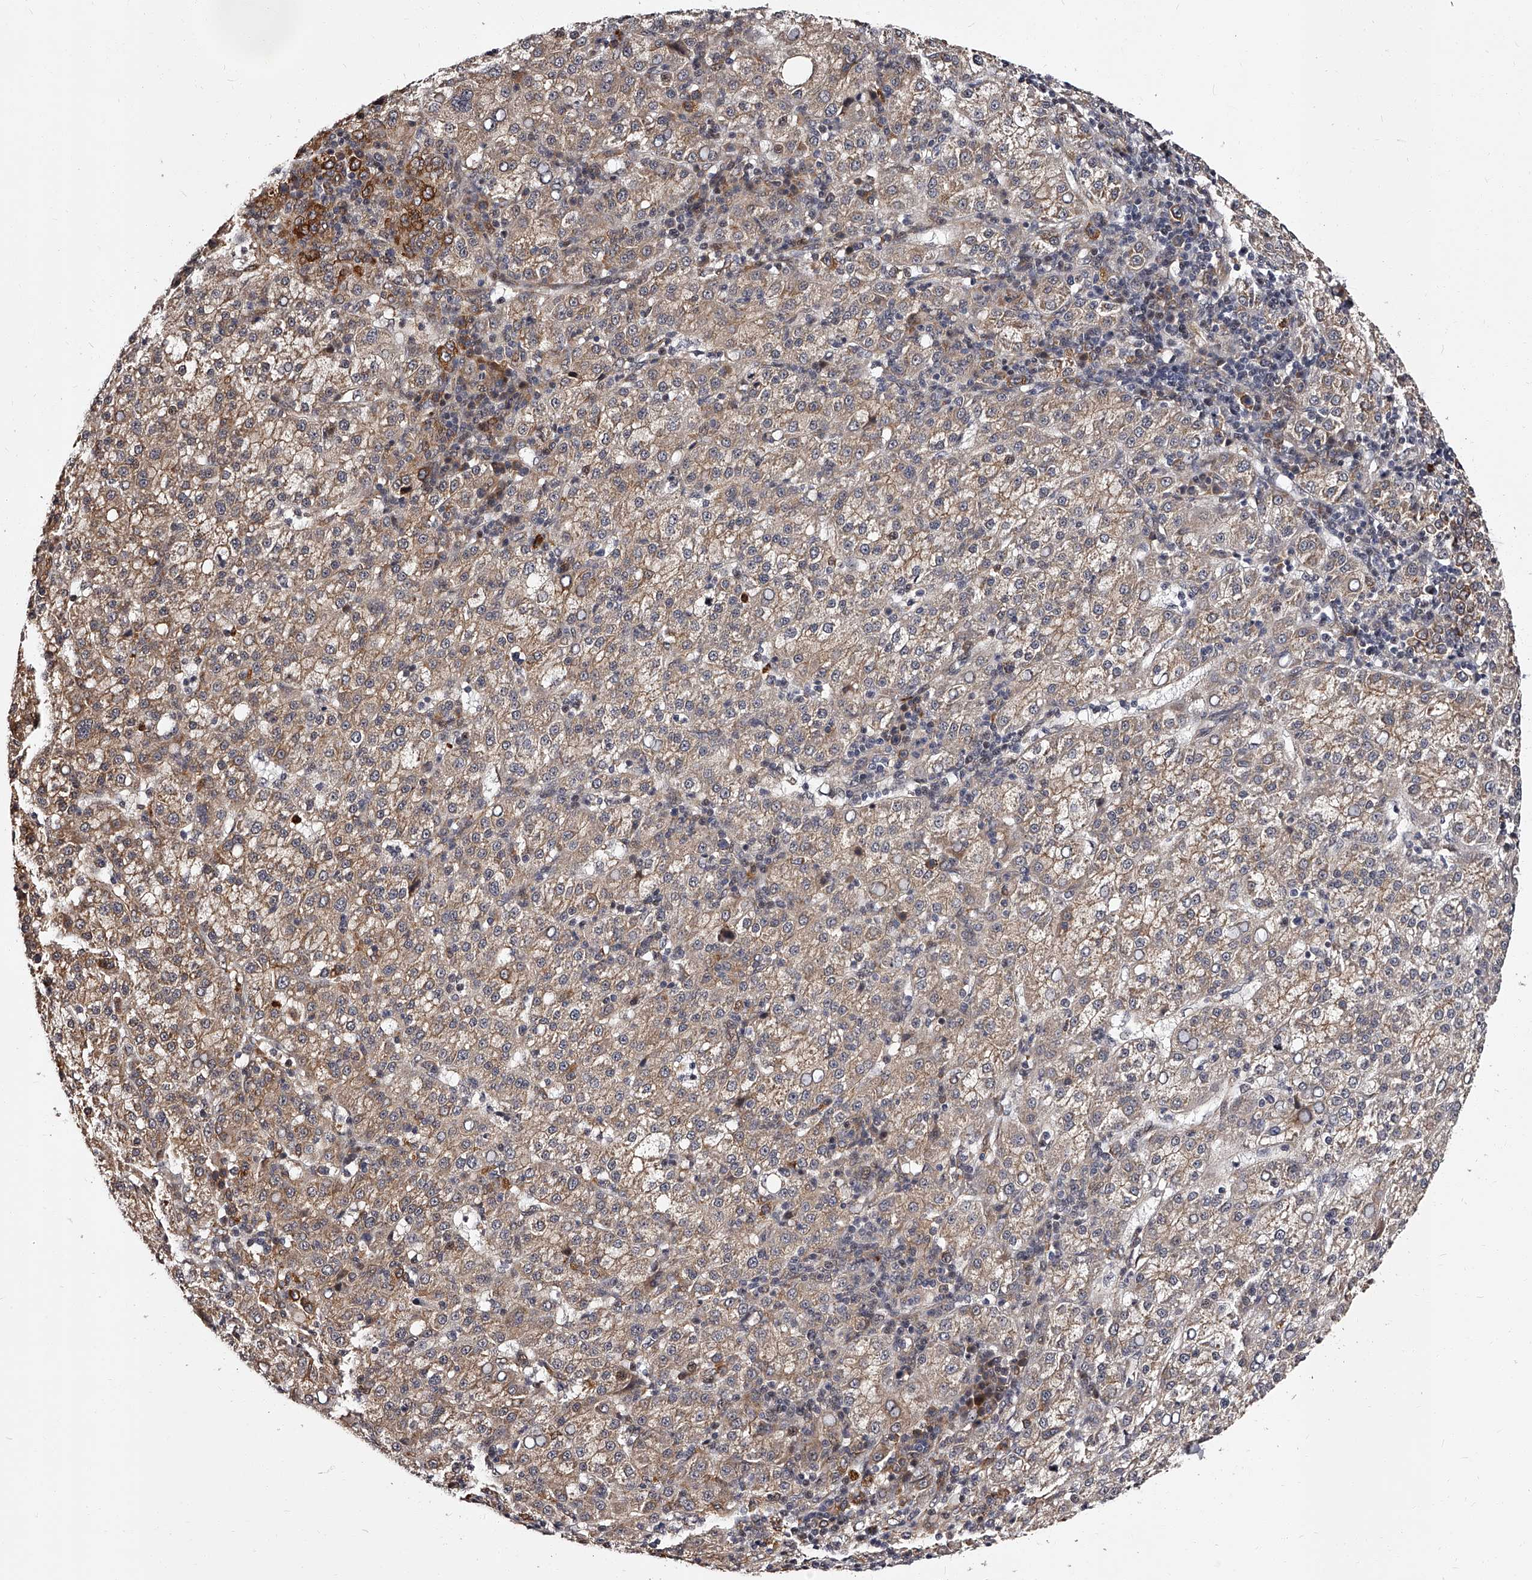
{"staining": {"intensity": "weak", "quantity": "25%-75%", "location": "cytoplasmic/membranous"}, "tissue": "liver cancer", "cell_type": "Tumor cells", "image_type": "cancer", "snomed": [{"axis": "morphology", "description": "Carcinoma, Hepatocellular, NOS"}, {"axis": "topography", "description": "Liver"}], "caption": "Immunohistochemistry (IHC) histopathology image of liver hepatocellular carcinoma stained for a protein (brown), which shows low levels of weak cytoplasmic/membranous positivity in approximately 25%-75% of tumor cells.", "gene": "RSC1A1", "patient": {"sex": "female", "age": 58}}